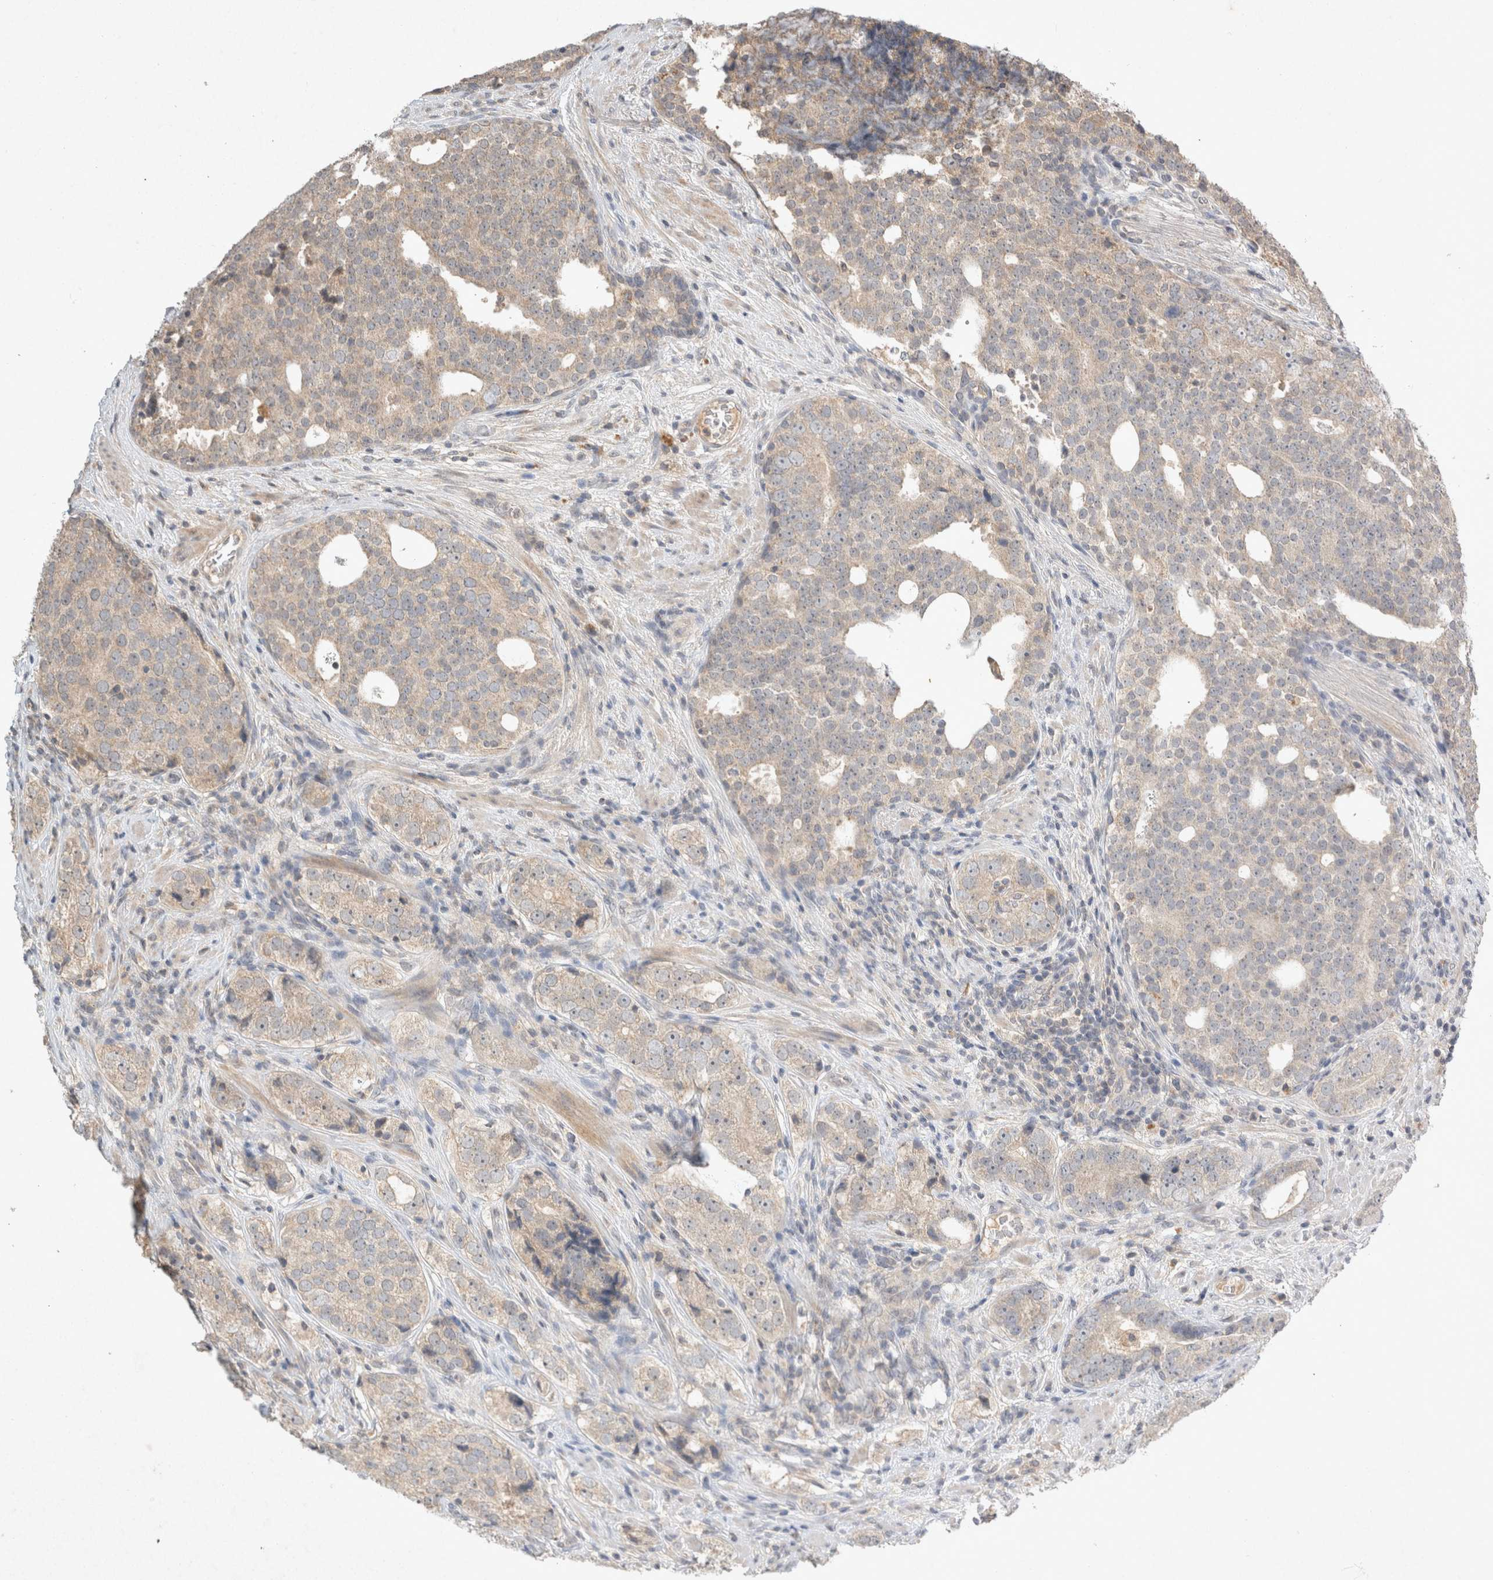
{"staining": {"intensity": "negative", "quantity": "none", "location": "none"}, "tissue": "prostate cancer", "cell_type": "Tumor cells", "image_type": "cancer", "snomed": [{"axis": "morphology", "description": "Adenocarcinoma, High grade"}, {"axis": "topography", "description": "Prostate"}], "caption": "Tumor cells are negative for brown protein staining in adenocarcinoma (high-grade) (prostate).", "gene": "LOXL2", "patient": {"sex": "male", "age": 56}}